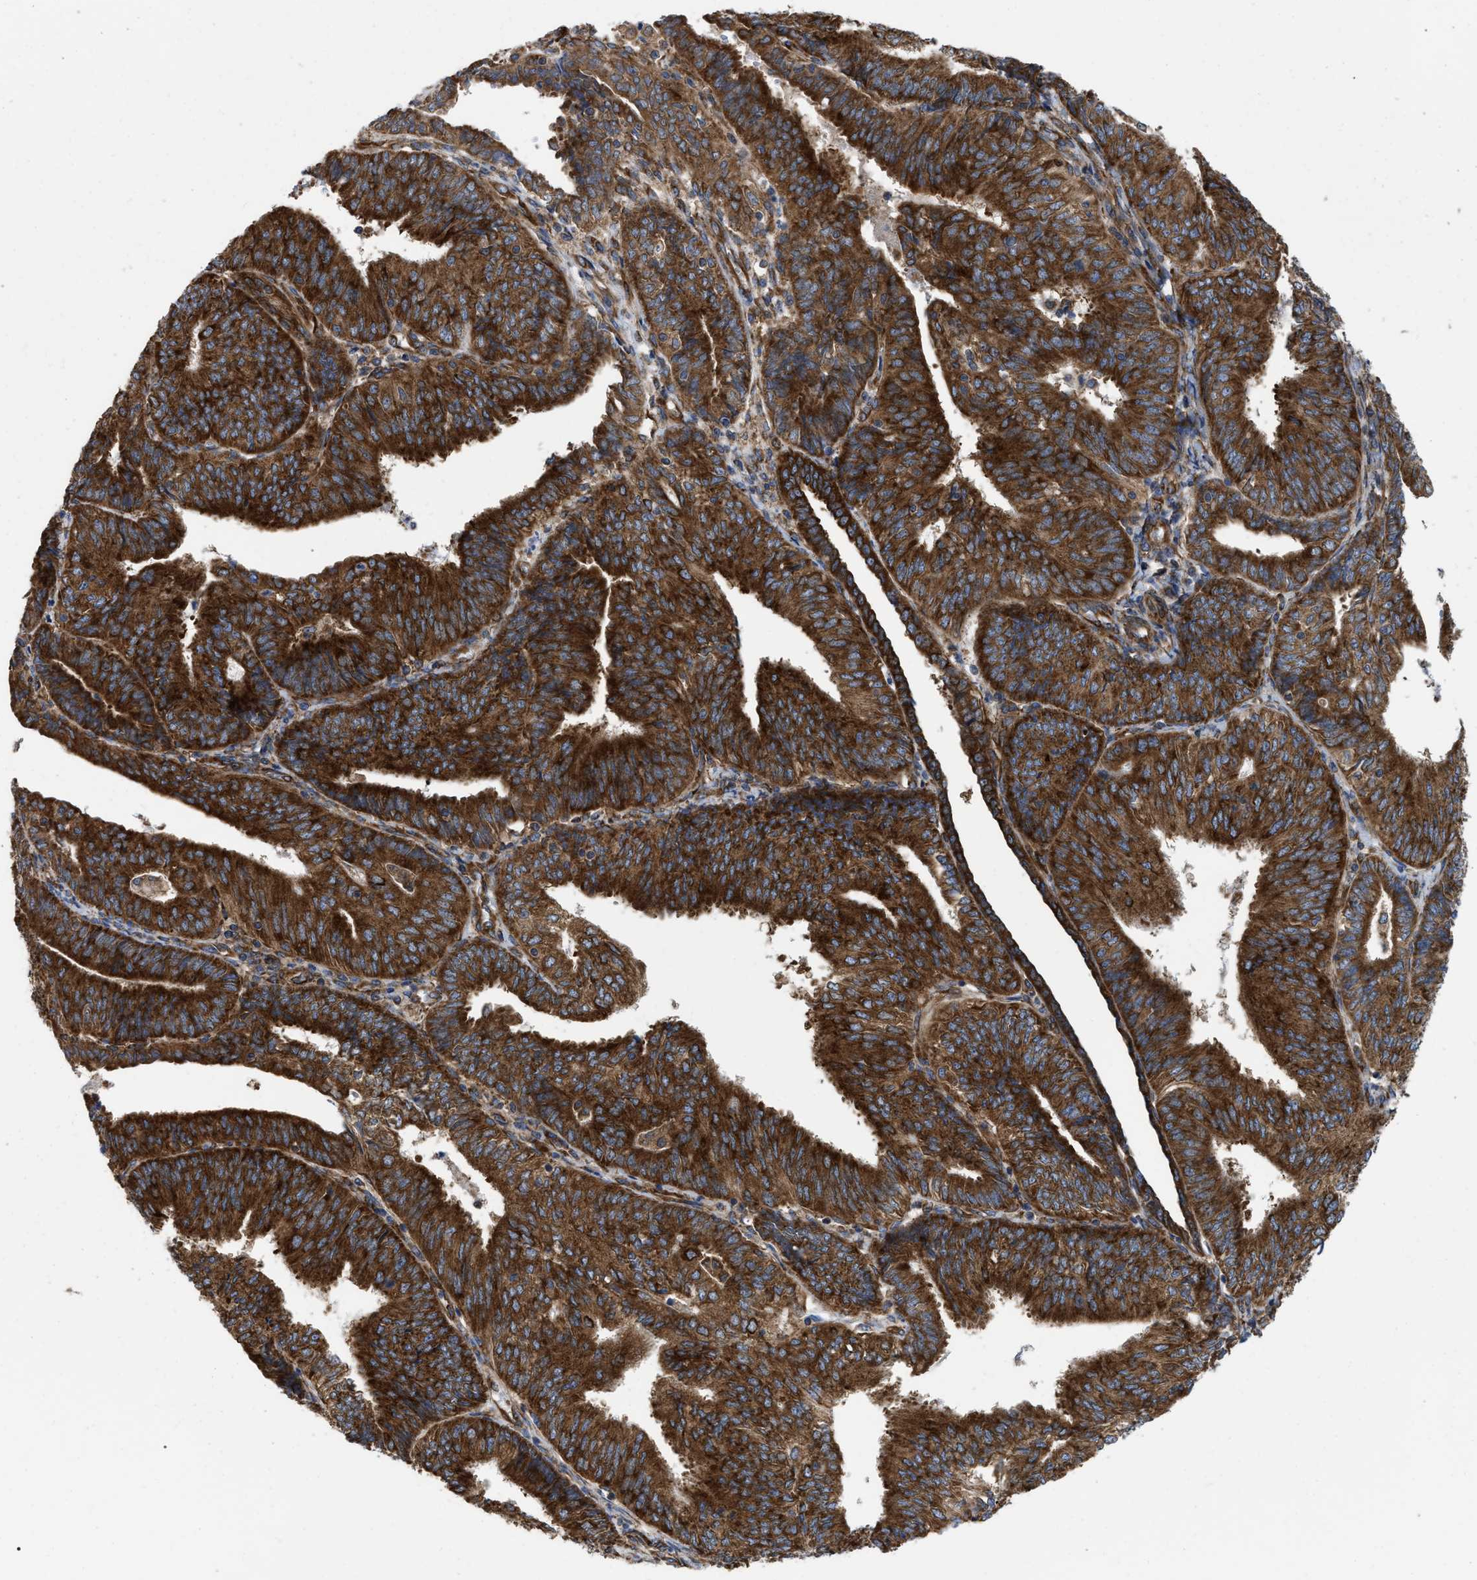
{"staining": {"intensity": "strong", "quantity": ">75%", "location": "cytoplasmic/membranous"}, "tissue": "endometrial cancer", "cell_type": "Tumor cells", "image_type": "cancer", "snomed": [{"axis": "morphology", "description": "Adenocarcinoma, NOS"}, {"axis": "topography", "description": "Endometrium"}], "caption": "Protein staining exhibits strong cytoplasmic/membranous expression in approximately >75% of tumor cells in adenocarcinoma (endometrial). Immunohistochemistry (ihc) stains the protein in brown and the nuclei are stained blue.", "gene": "FAM120A", "patient": {"sex": "female", "age": 58}}